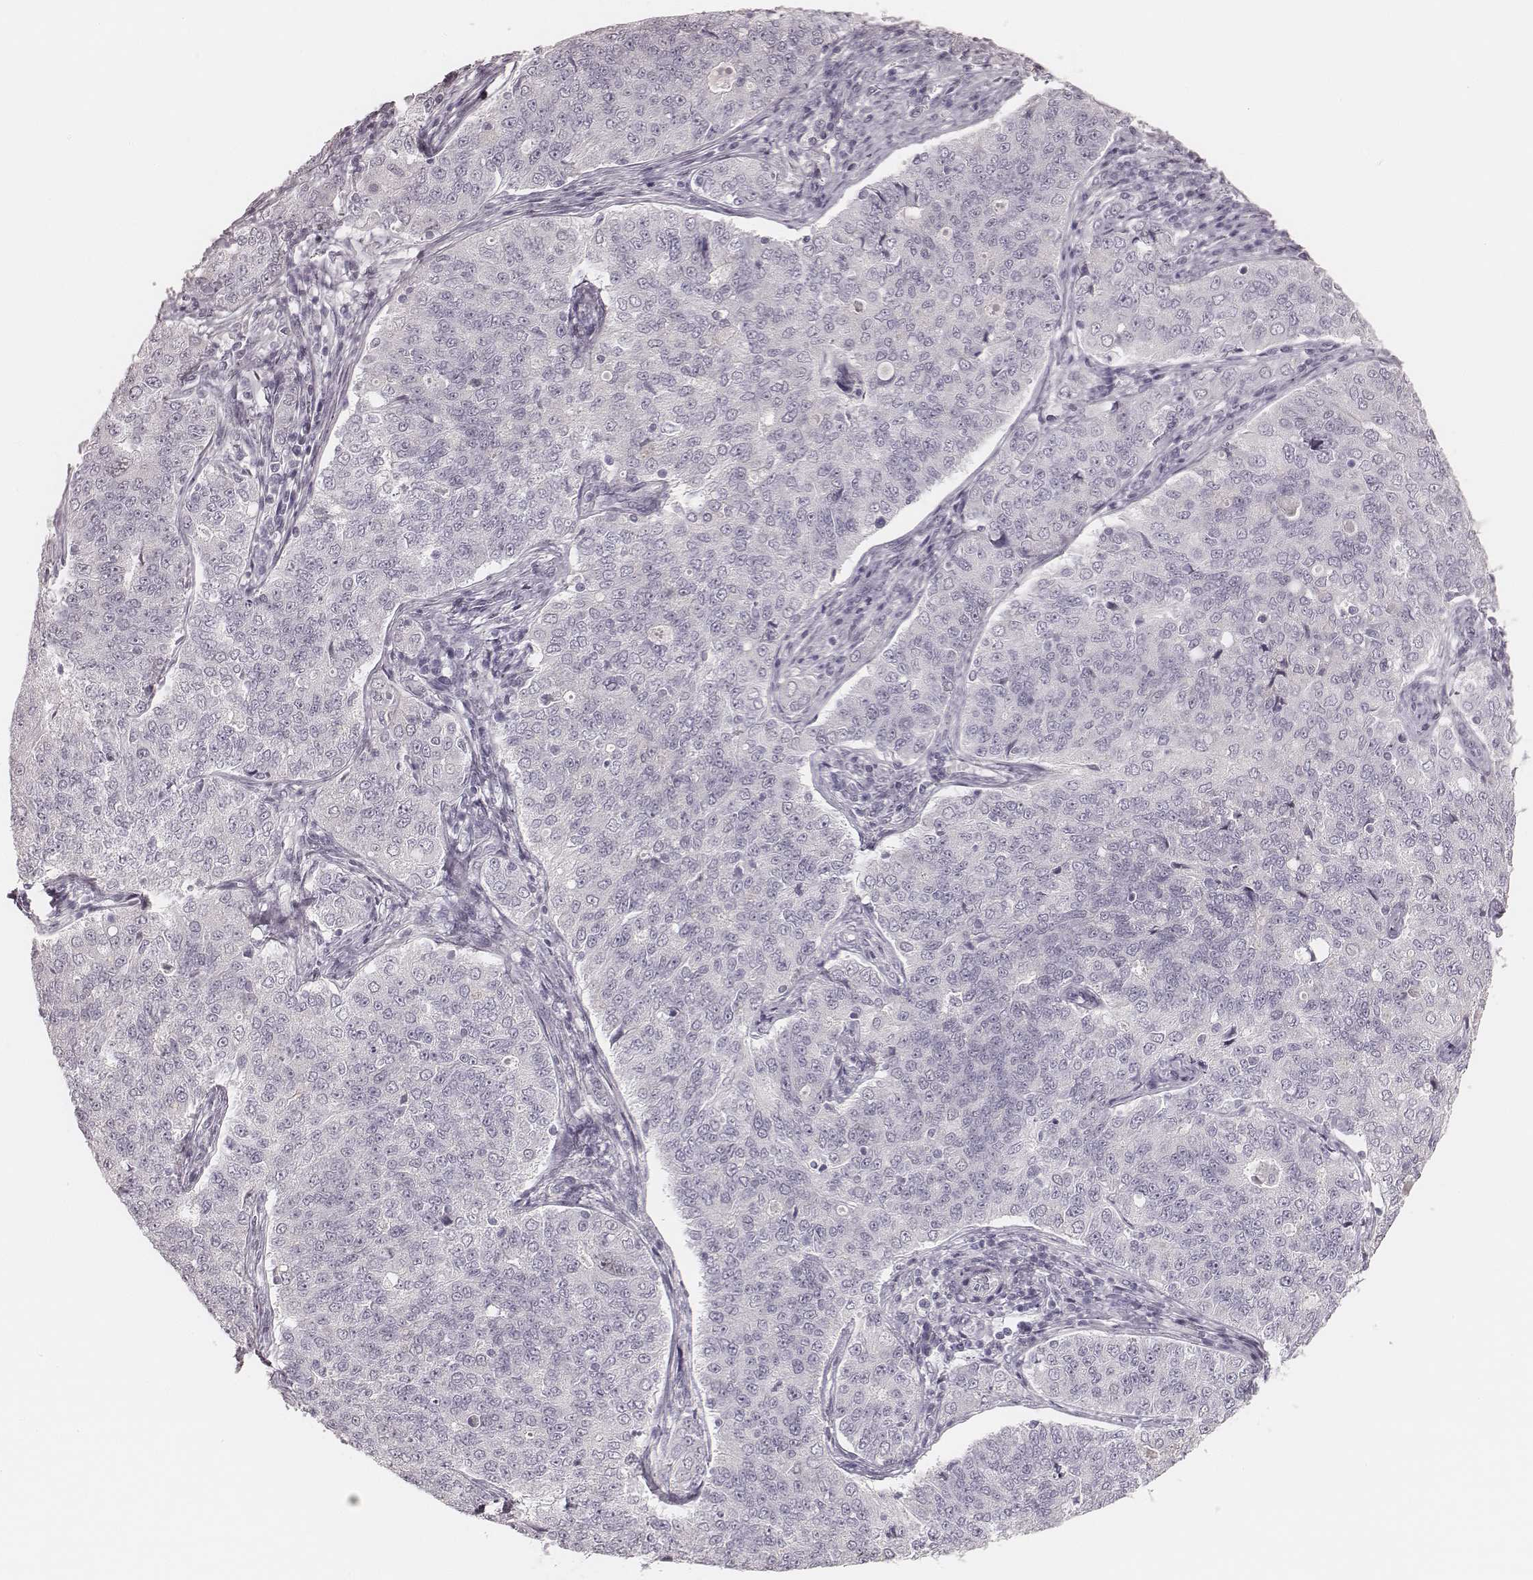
{"staining": {"intensity": "negative", "quantity": "none", "location": "none"}, "tissue": "endometrial cancer", "cell_type": "Tumor cells", "image_type": "cancer", "snomed": [{"axis": "morphology", "description": "Adenocarcinoma, NOS"}, {"axis": "topography", "description": "Endometrium"}], "caption": "Endometrial adenocarcinoma stained for a protein using immunohistochemistry (IHC) displays no staining tumor cells.", "gene": "HNF4G", "patient": {"sex": "female", "age": 43}}